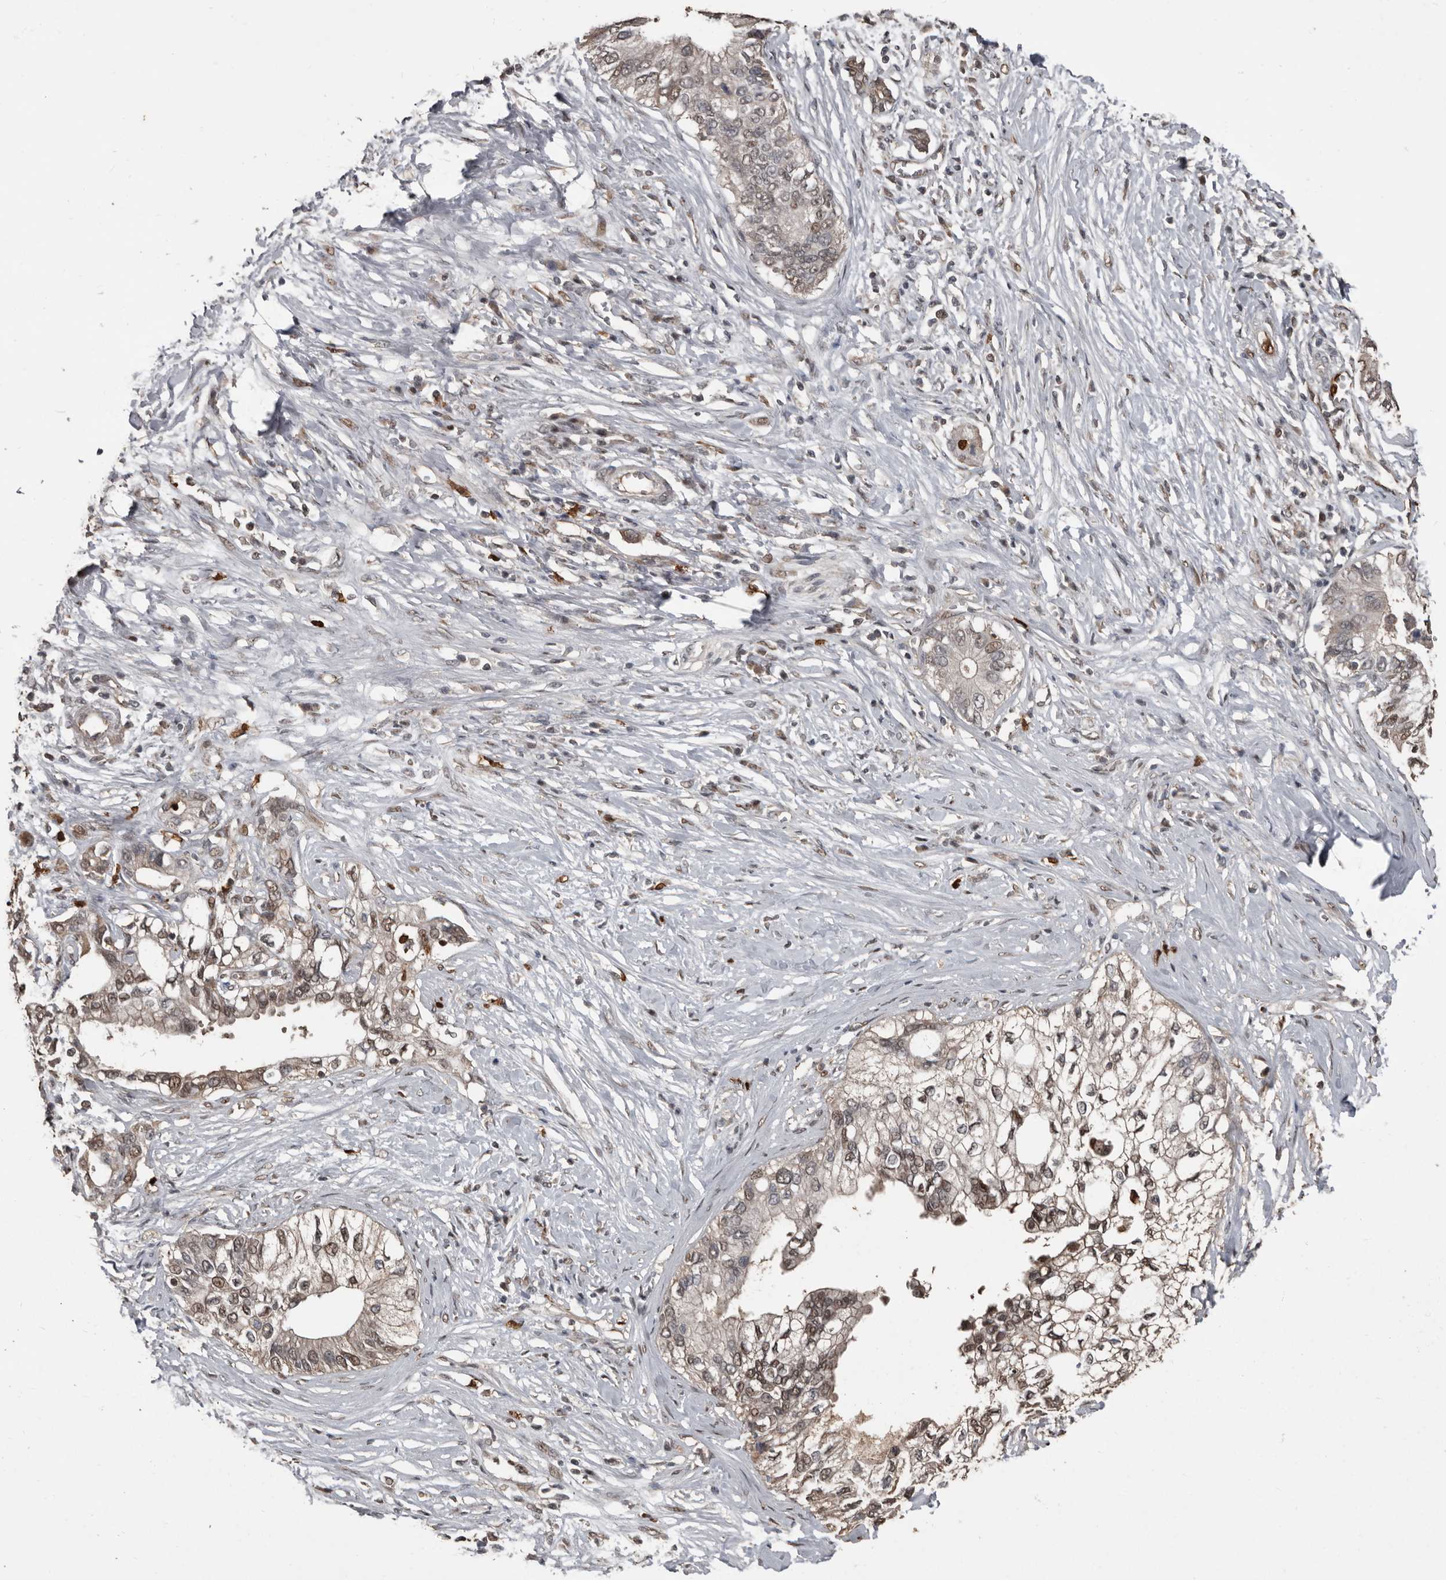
{"staining": {"intensity": "weak", "quantity": ">75%", "location": "cytoplasmic/membranous,nuclear"}, "tissue": "pancreatic cancer", "cell_type": "Tumor cells", "image_type": "cancer", "snomed": [{"axis": "morphology", "description": "Normal tissue, NOS"}, {"axis": "morphology", "description": "Adenocarcinoma, NOS"}, {"axis": "topography", "description": "Pancreas"}, {"axis": "topography", "description": "Peripheral nerve tissue"}], "caption": "Pancreatic cancer stained with a protein marker demonstrates weak staining in tumor cells.", "gene": "FSBP", "patient": {"sex": "male", "age": 59}}